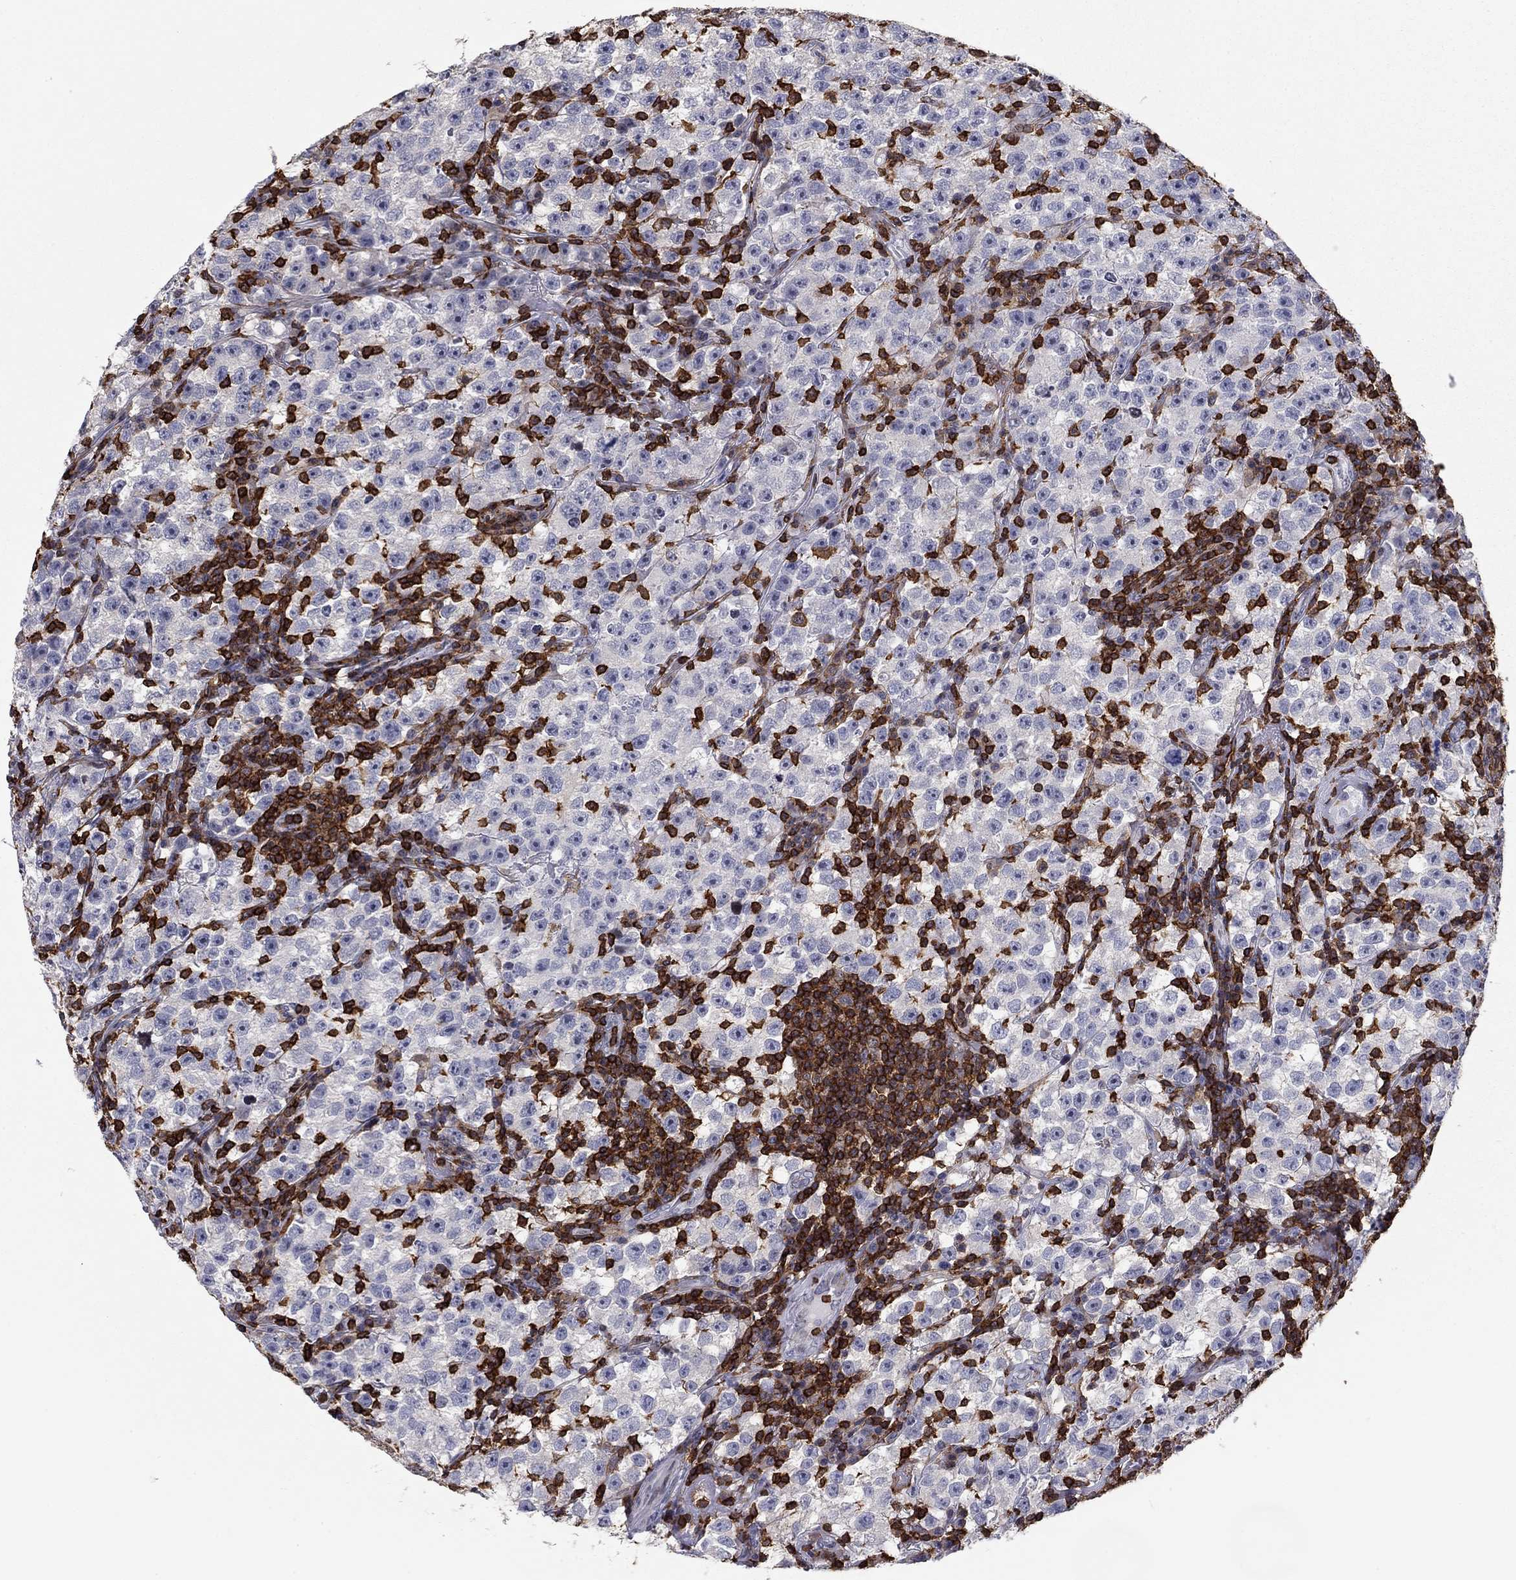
{"staining": {"intensity": "negative", "quantity": "none", "location": "none"}, "tissue": "testis cancer", "cell_type": "Tumor cells", "image_type": "cancer", "snomed": [{"axis": "morphology", "description": "Seminoma, NOS"}, {"axis": "topography", "description": "Testis"}], "caption": "IHC histopathology image of neoplastic tissue: human seminoma (testis) stained with DAB (3,3'-diaminobenzidine) displays no significant protein expression in tumor cells. Nuclei are stained in blue.", "gene": "ARHGAP27", "patient": {"sex": "male", "age": 22}}